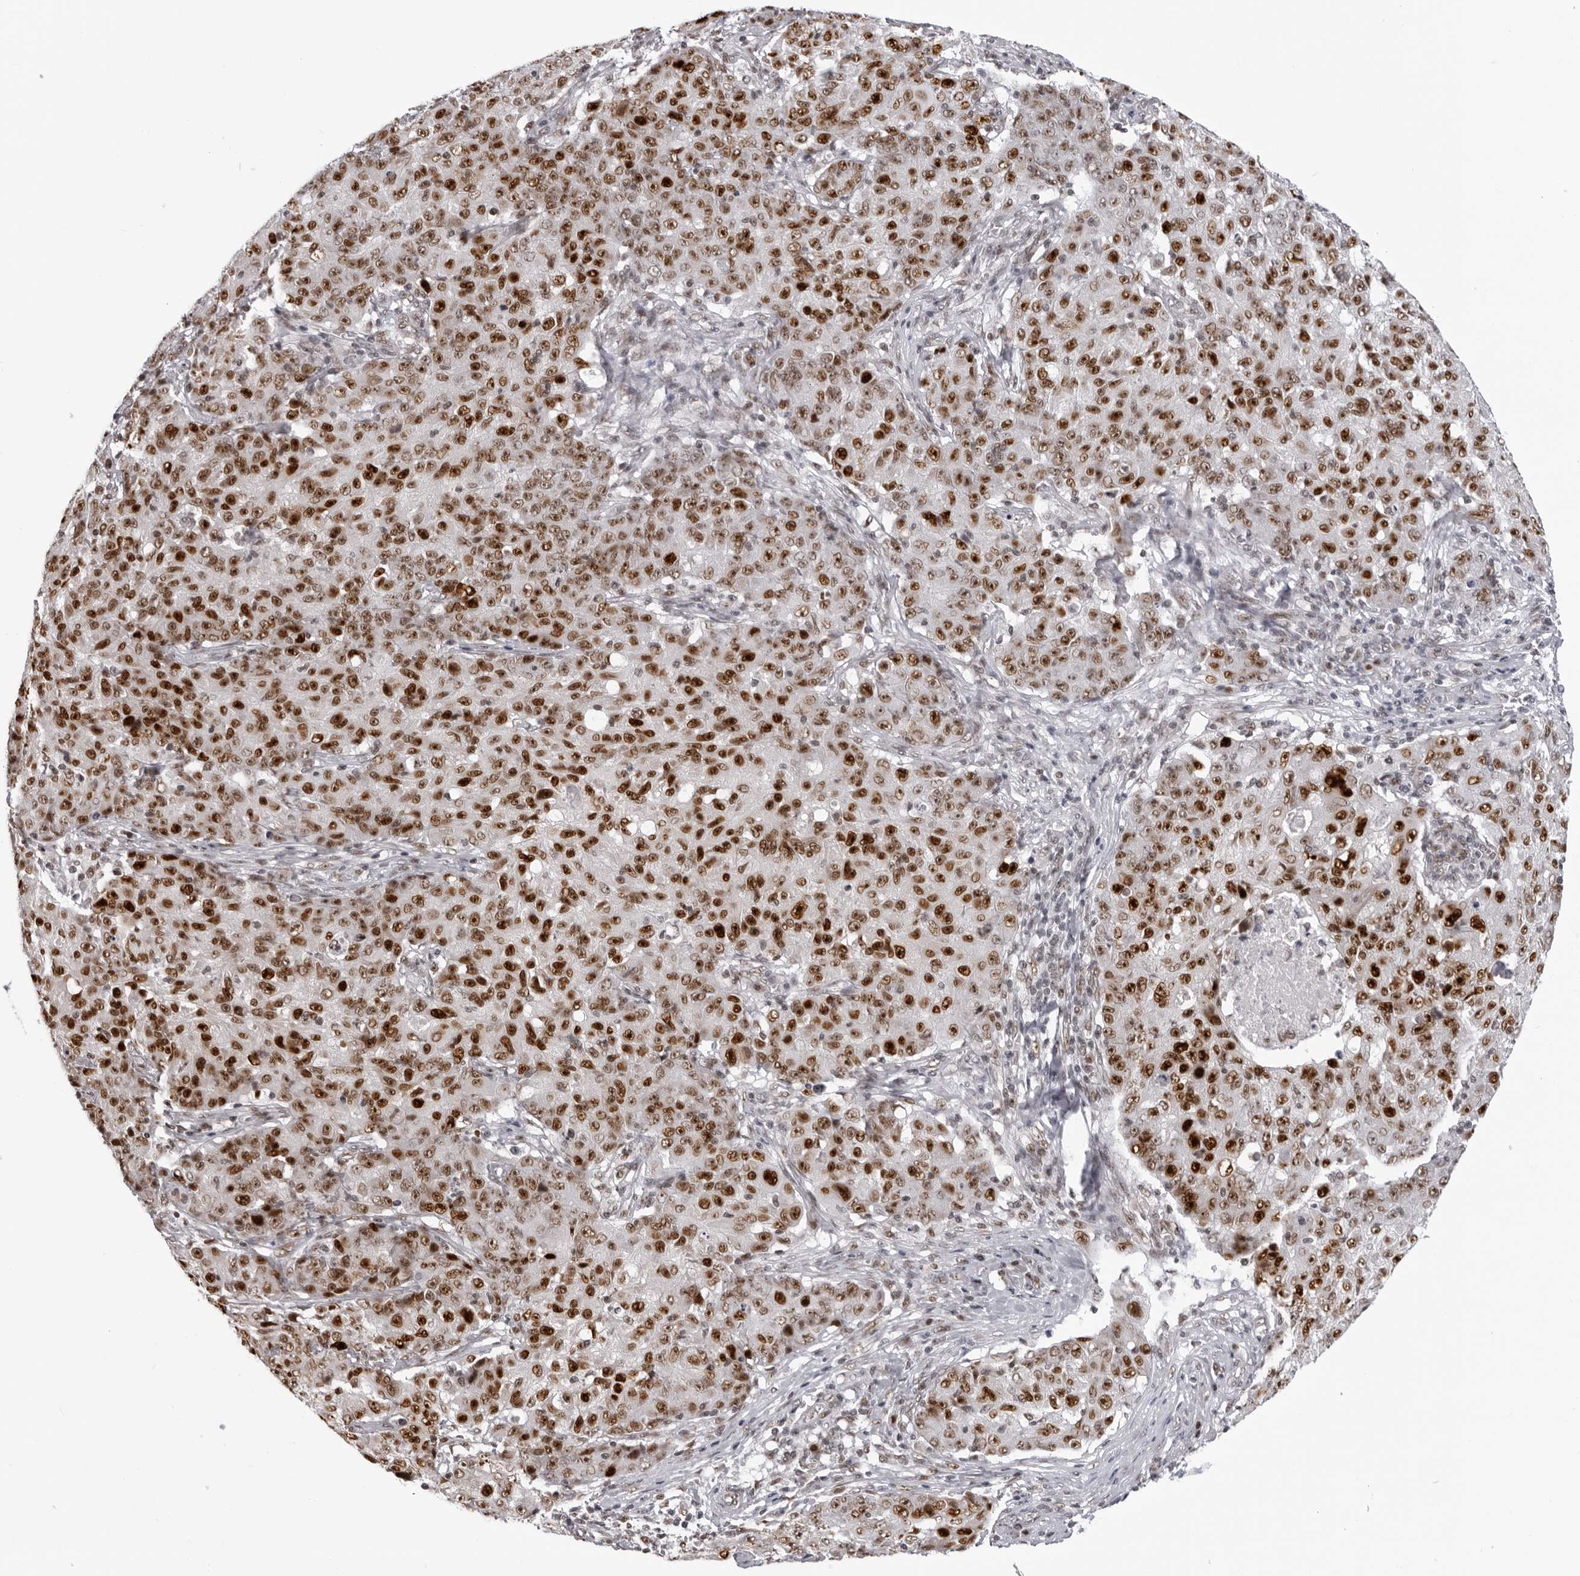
{"staining": {"intensity": "strong", "quantity": ">75%", "location": "nuclear"}, "tissue": "ovarian cancer", "cell_type": "Tumor cells", "image_type": "cancer", "snomed": [{"axis": "morphology", "description": "Carcinoma, endometroid"}, {"axis": "topography", "description": "Ovary"}], "caption": "Strong nuclear expression for a protein is present in about >75% of tumor cells of ovarian endometroid carcinoma using immunohistochemistry (IHC).", "gene": "HEXIM2", "patient": {"sex": "female", "age": 42}}